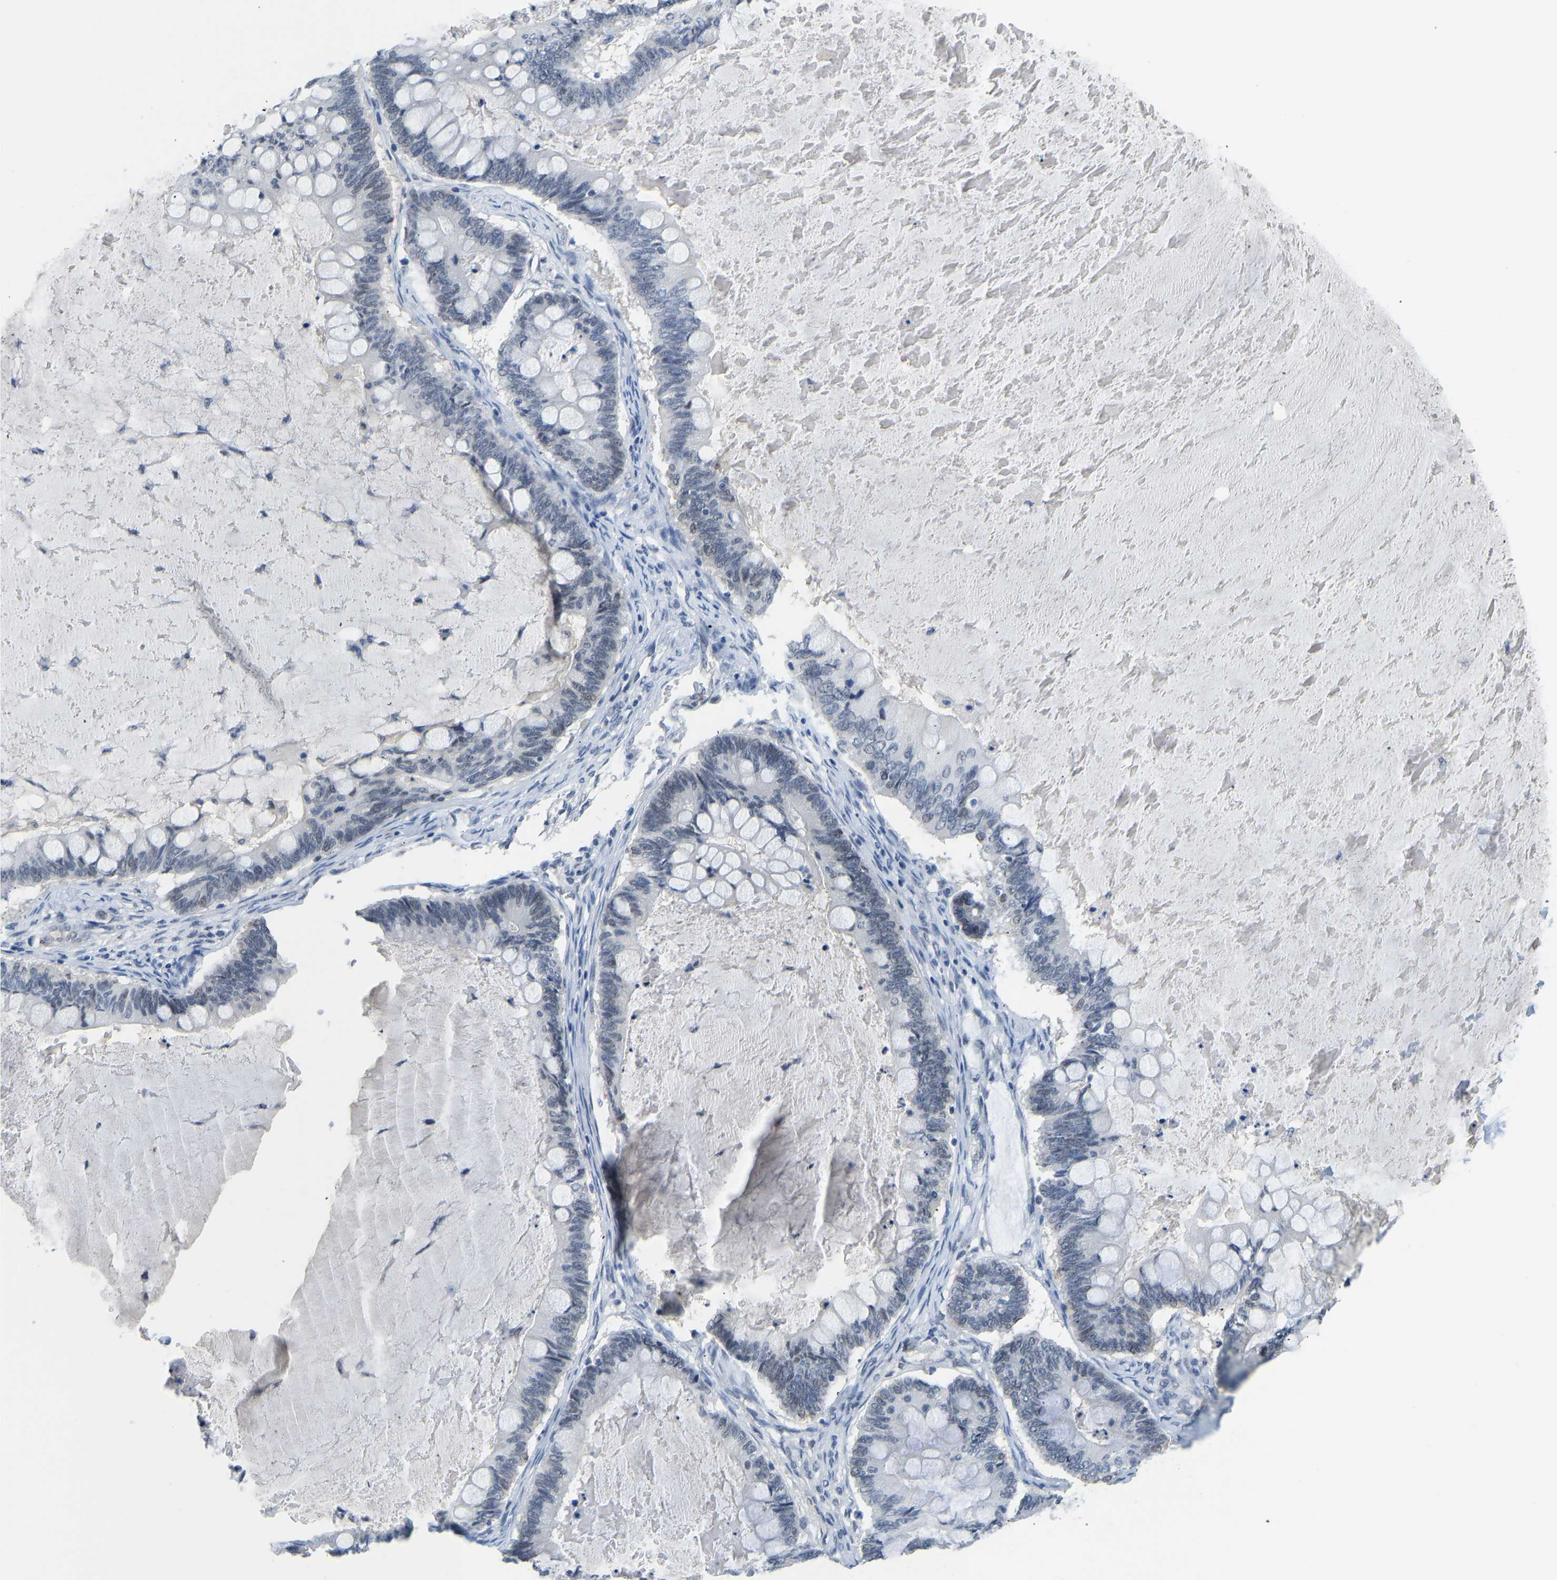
{"staining": {"intensity": "negative", "quantity": "none", "location": "none"}, "tissue": "ovarian cancer", "cell_type": "Tumor cells", "image_type": "cancer", "snomed": [{"axis": "morphology", "description": "Cystadenocarcinoma, mucinous, NOS"}, {"axis": "topography", "description": "Ovary"}], "caption": "A high-resolution photomicrograph shows IHC staining of ovarian cancer (mucinous cystadenocarcinoma), which shows no significant staining in tumor cells.", "gene": "TXNDC2", "patient": {"sex": "female", "age": 61}}